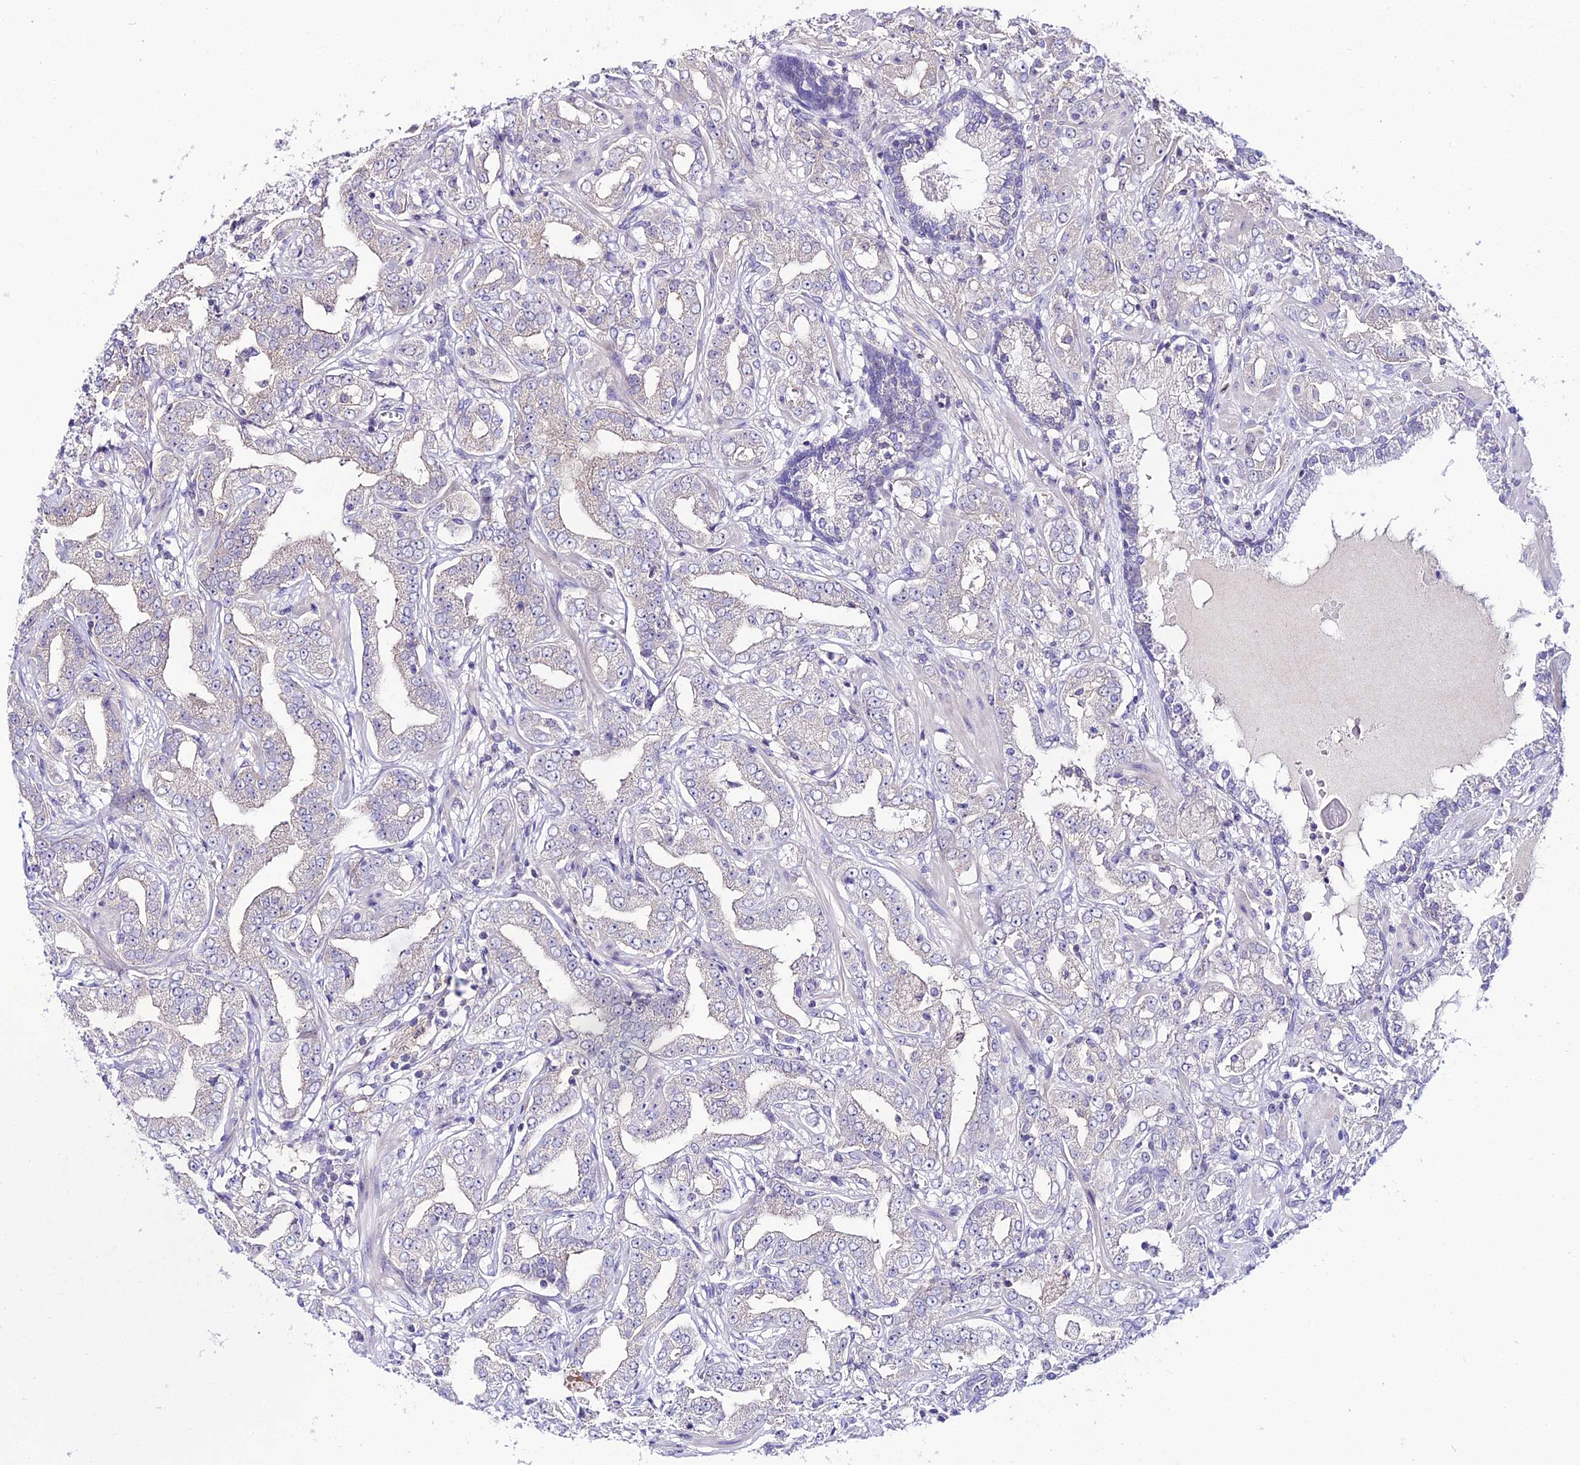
{"staining": {"intensity": "negative", "quantity": "none", "location": "none"}, "tissue": "prostate cancer", "cell_type": "Tumor cells", "image_type": "cancer", "snomed": [{"axis": "morphology", "description": "Adenocarcinoma, High grade"}, {"axis": "topography", "description": "Prostate"}], "caption": "Immunohistochemical staining of prostate cancer (adenocarcinoma (high-grade)) reveals no significant positivity in tumor cells.", "gene": "SHQ1", "patient": {"sex": "male", "age": 63}}